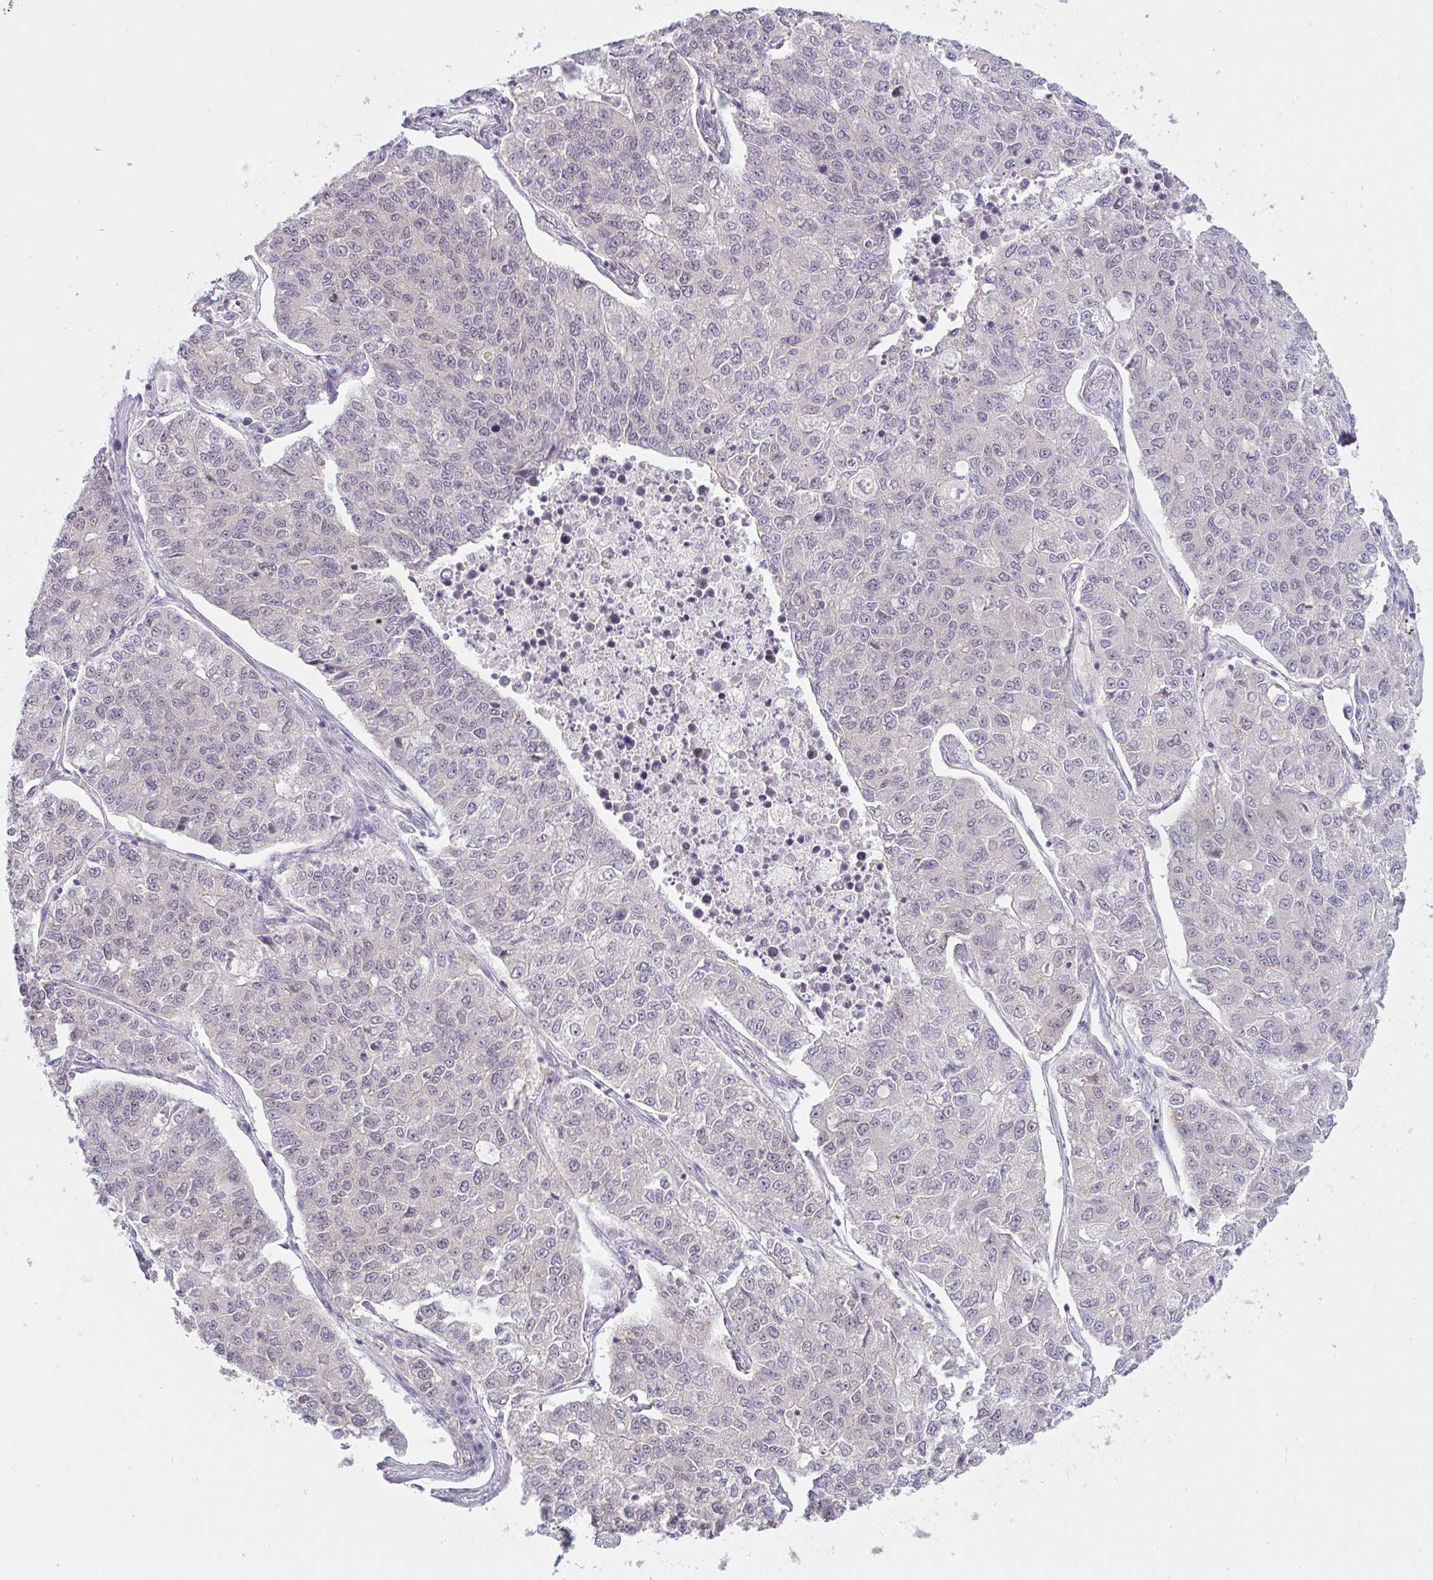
{"staining": {"intensity": "negative", "quantity": "none", "location": "none"}, "tissue": "lung cancer", "cell_type": "Tumor cells", "image_type": "cancer", "snomed": [{"axis": "morphology", "description": "Adenocarcinoma, NOS"}, {"axis": "topography", "description": "Lung"}], "caption": "Immunohistochemistry (IHC) micrograph of human adenocarcinoma (lung) stained for a protein (brown), which exhibits no staining in tumor cells.", "gene": "CSE1L", "patient": {"sex": "male", "age": 49}}